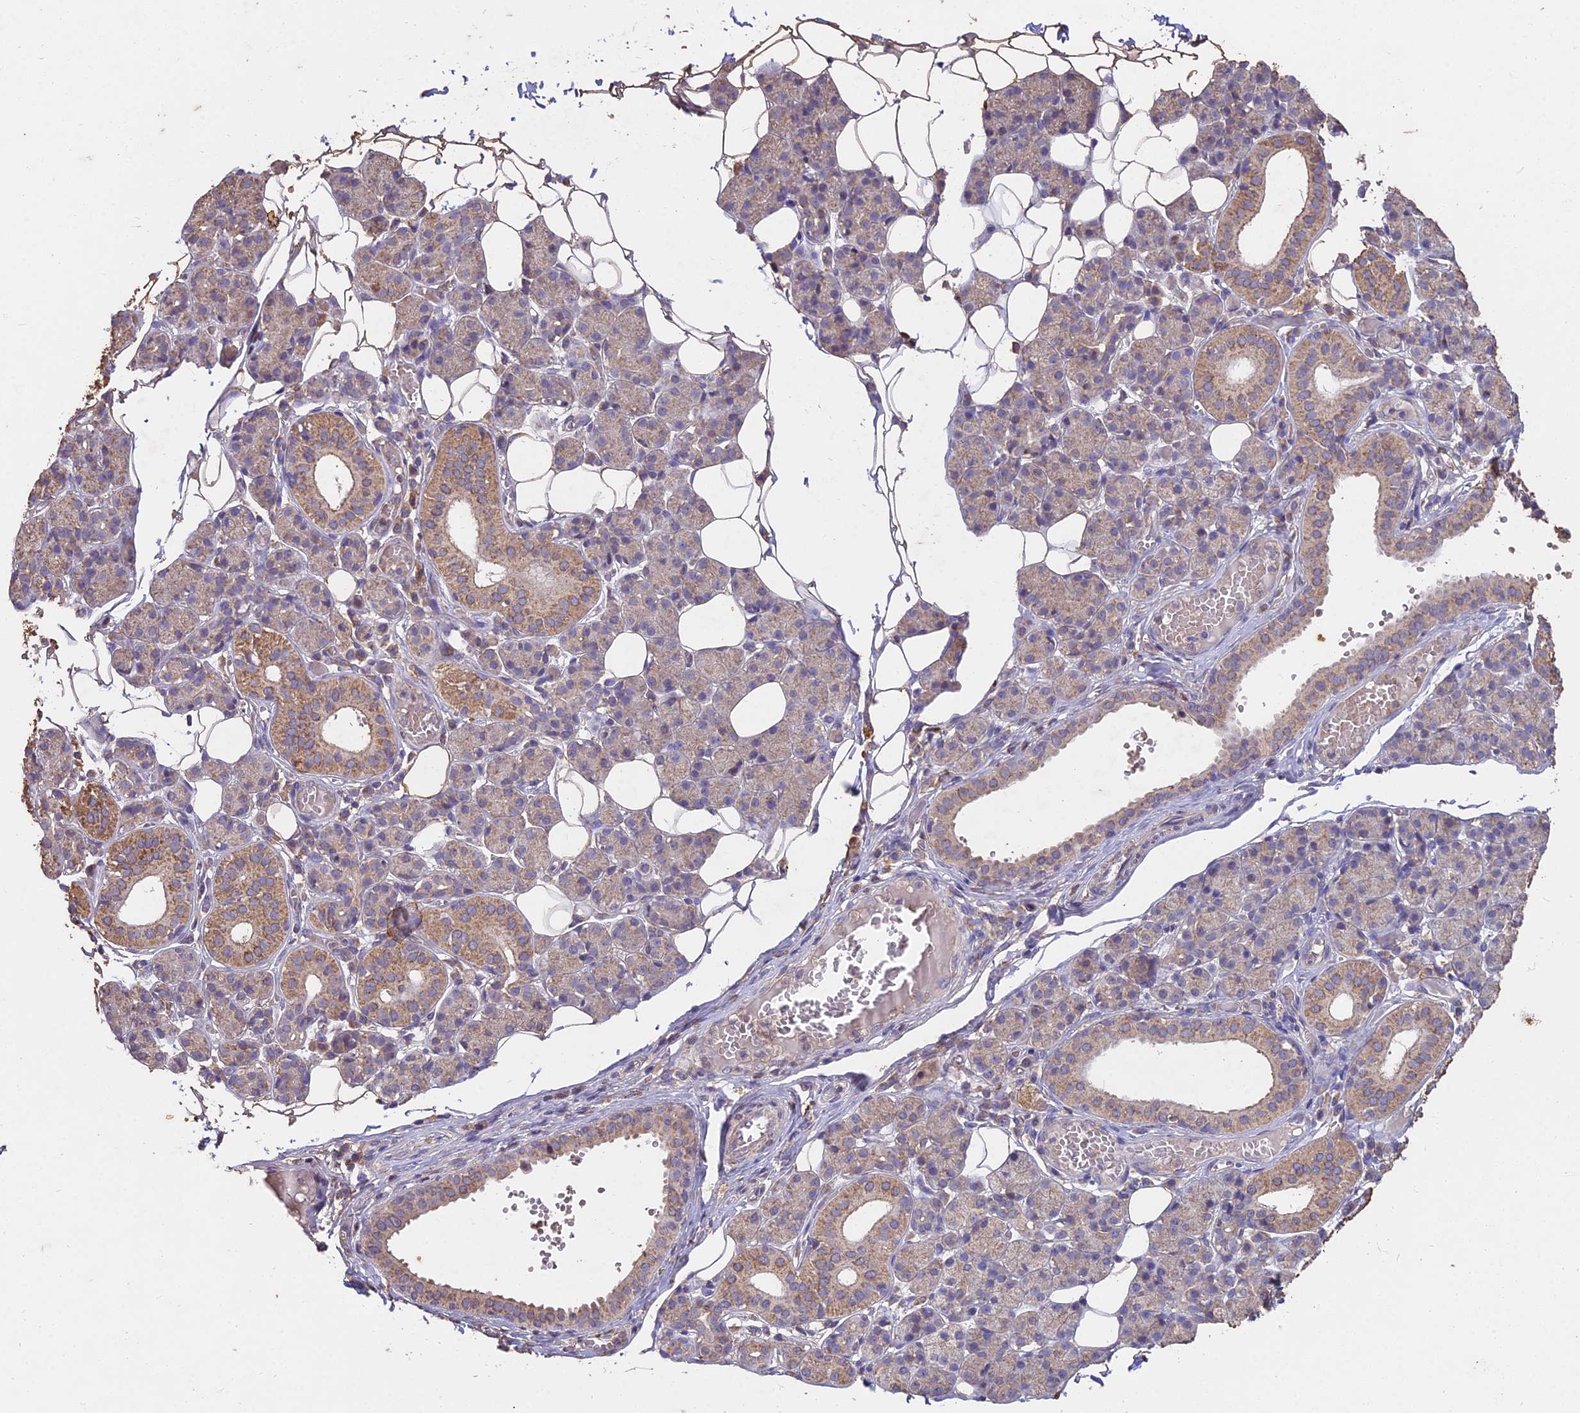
{"staining": {"intensity": "weak", "quantity": "25%-75%", "location": "cytoplasmic/membranous"}, "tissue": "salivary gland", "cell_type": "Glandular cells", "image_type": "normal", "snomed": [{"axis": "morphology", "description": "Normal tissue, NOS"}, {"axis": "topography", "description": "Salivary gland"}], "caption": "Protein expression analysis of normal salivary gland displays weak cytoplasmic/membranous positivity in about 25%-75% of glandular cells.", "gene": "CEMIP2", "patient": {"sex": "female", "age": 33}}